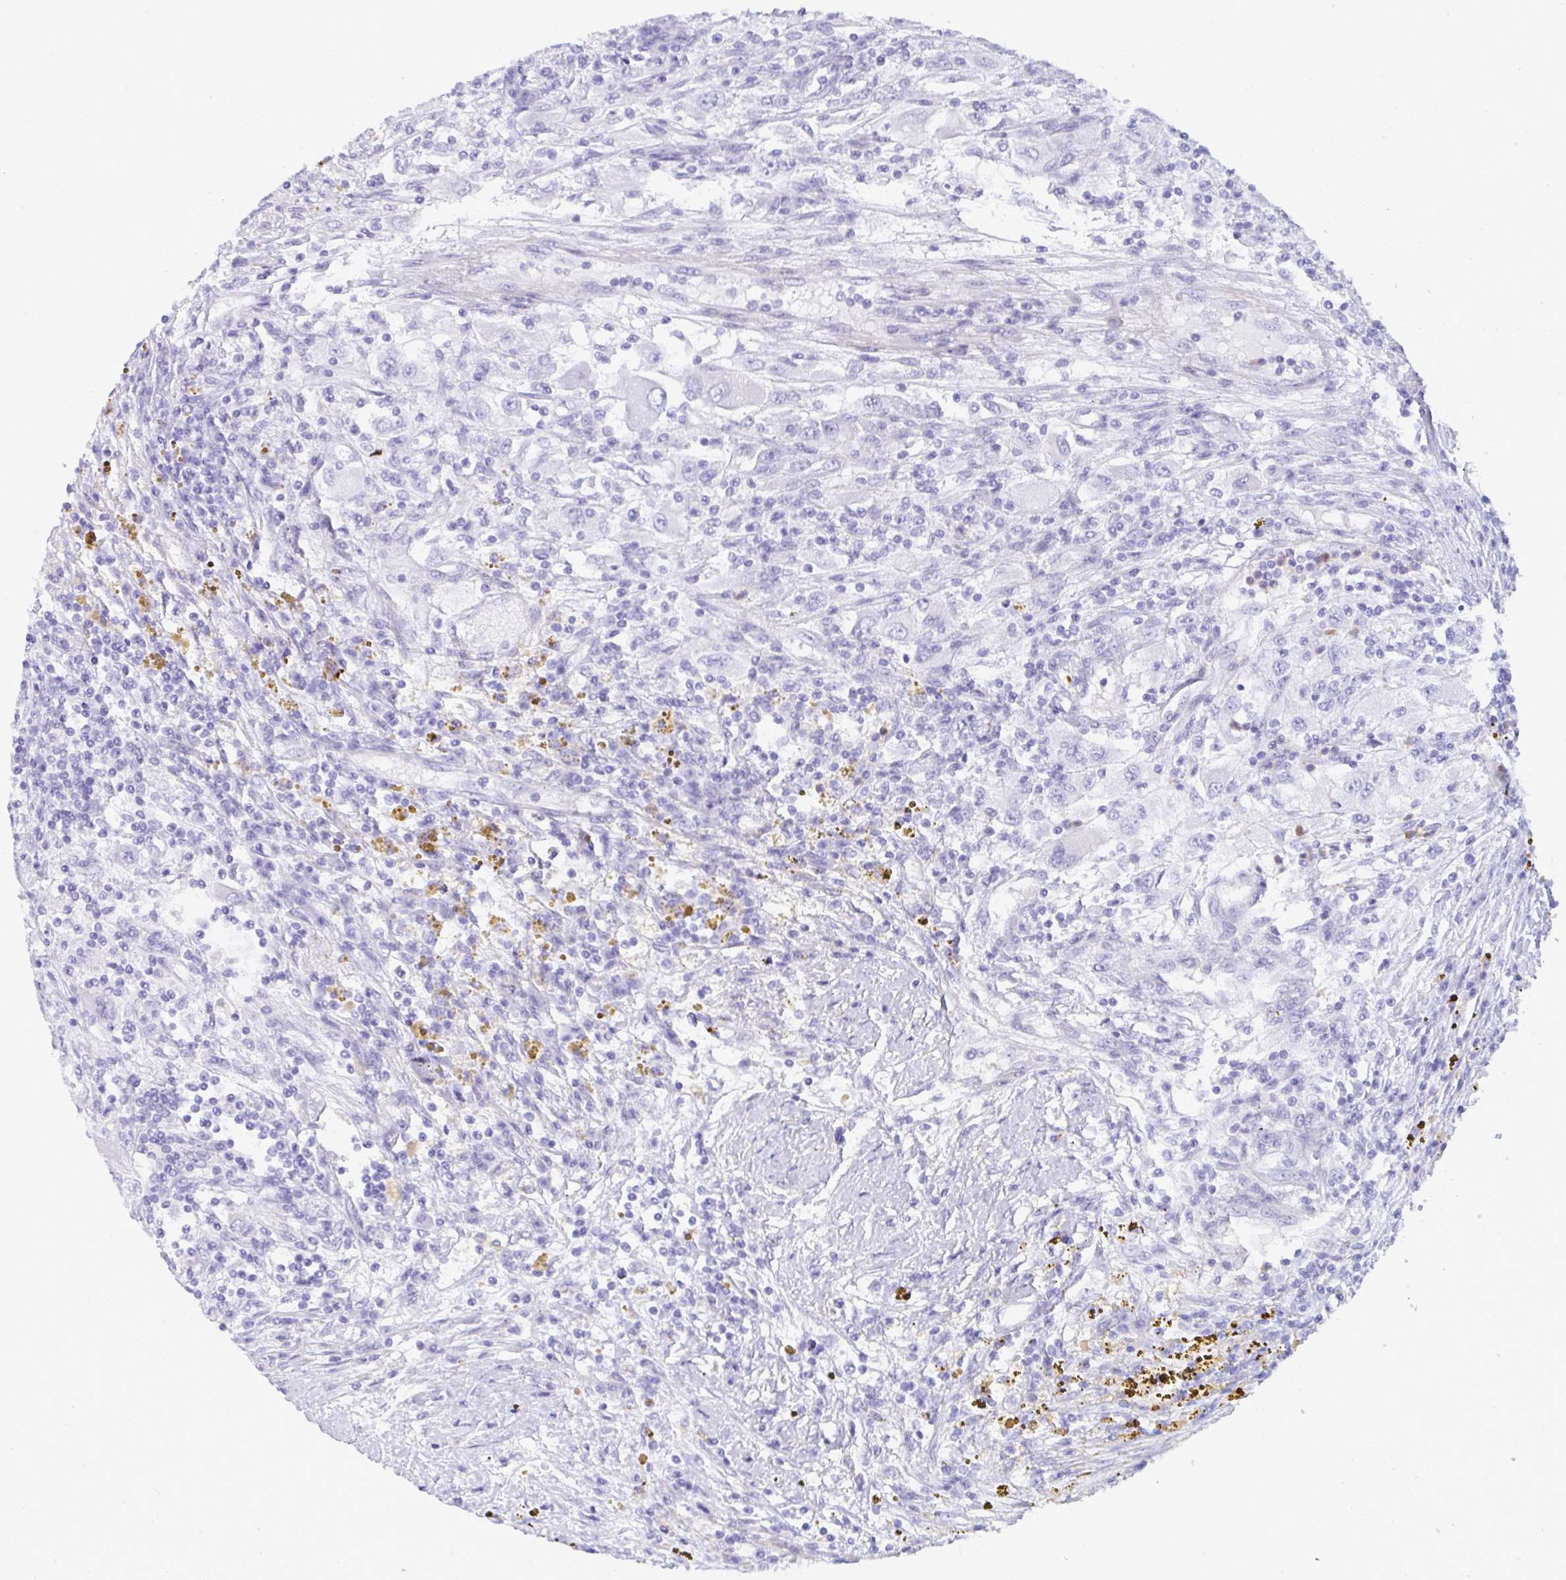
{"staining": {"intensity": "negative", "quantity": "none", "location": "none"}, "tissue": "renal cancer", "cell_type": "Tumor cells", "image_type": "cancer", "snomed": [{"axis": "morphology", "description": "Adenocarcinoma, NOS"}, {"axis": "topography", "description": "Kidney"}], "caption": "A micrograph of renal adenocarcinoma stained for a protein exhibits no brown staining in tumor cells.", "gene": "CEP170B", "patient": {"sex": "female", "age": 67}}